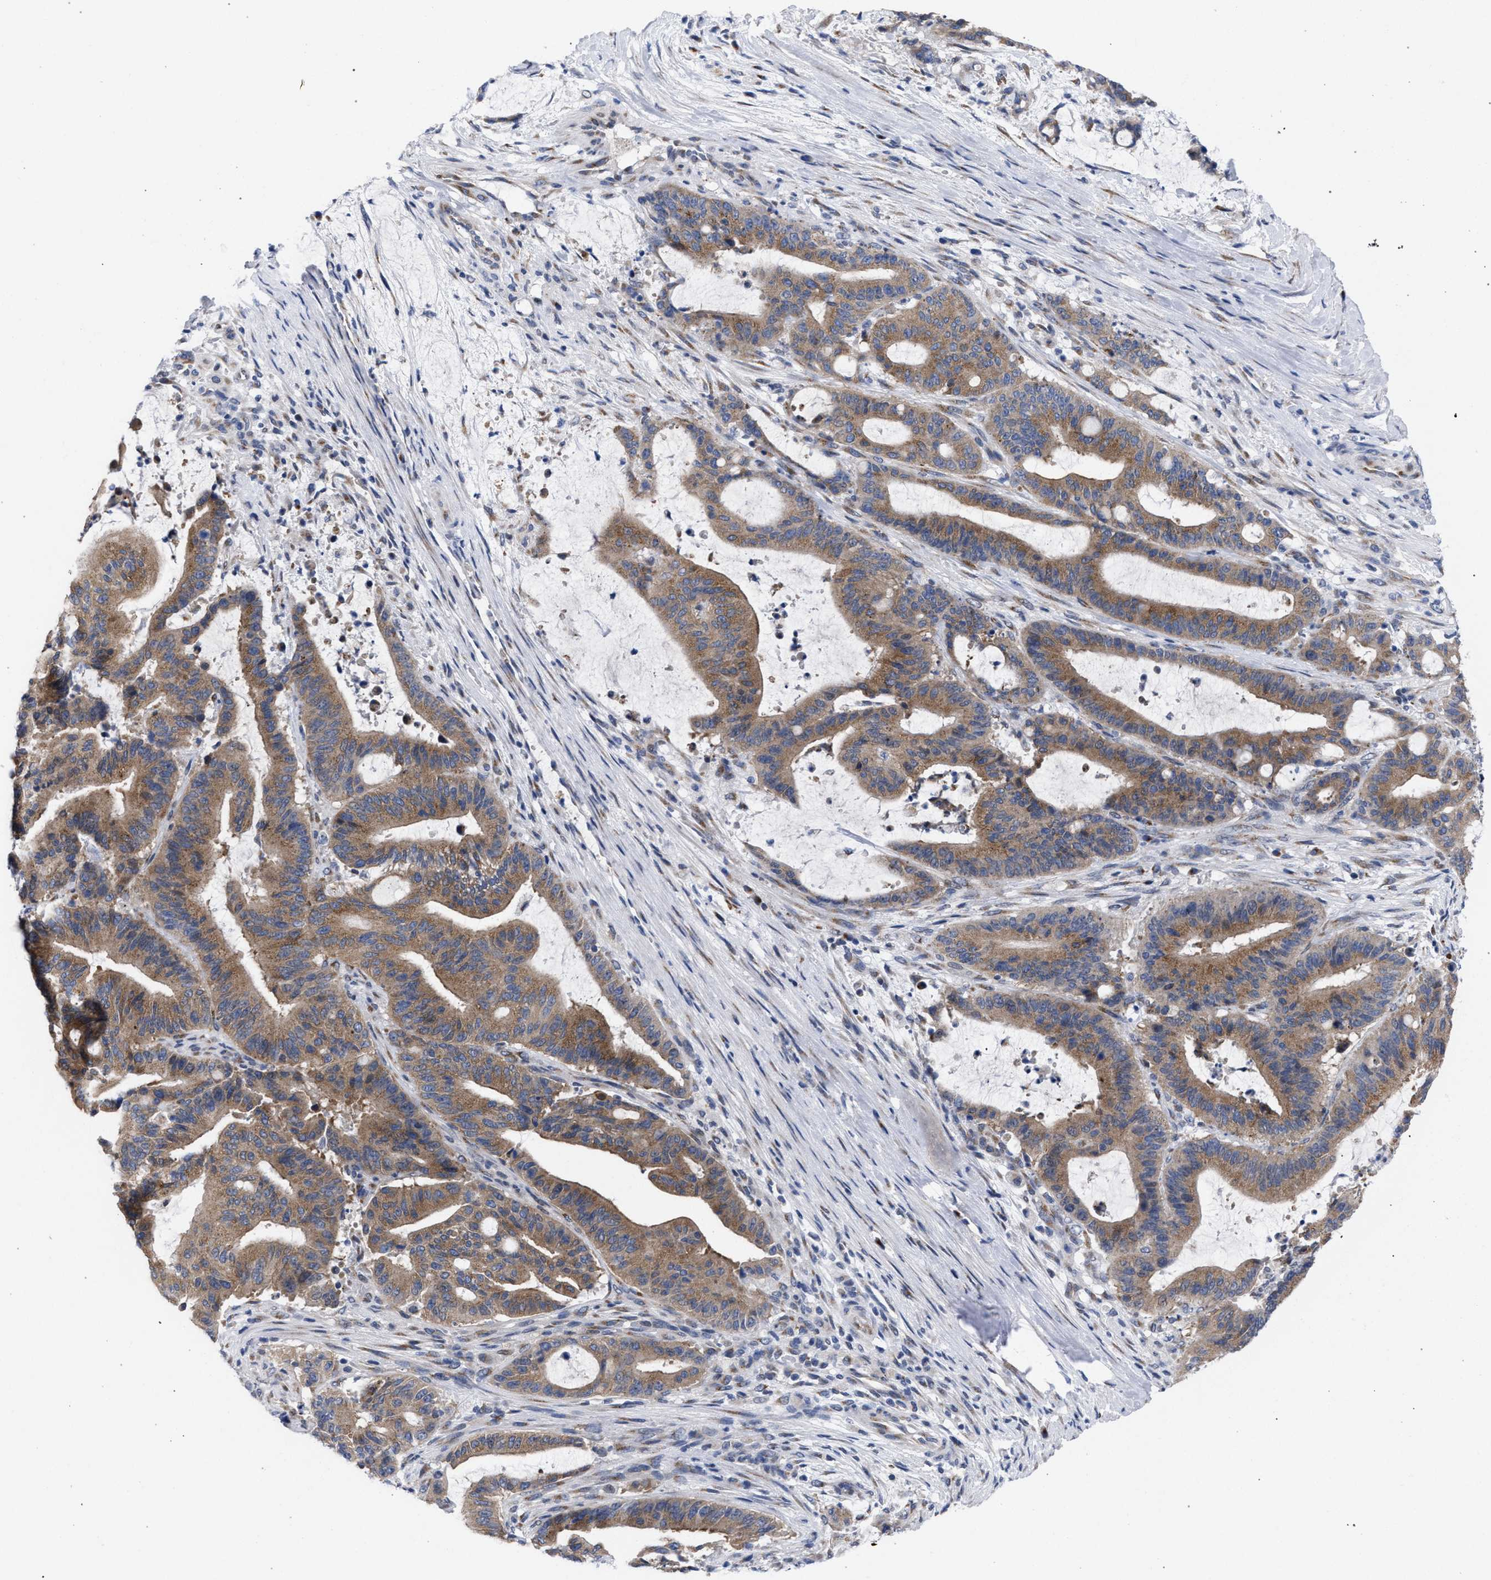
{"staining": {"intensity": "moderate", "quantity": ">75%", "location": "cytoplasmic/membranous"}, "tissue": "liver cancer", "cell_type": "Tumor cells", "image_type": "cancer", "snomed": [{"axis": "morphology", "description": "Normal tissue, NOS"}, {"axis": "morphology", "description": "Cholangiocarcinoma"}, {"axis": "topography", "description": "Liver"}, {"axis": "topography", "description": "Peripheral nerve tissue"}], "caption": "About >75% of tumor cells in human liver cancer show moderate cytoplasmic/membranous protein positivity as visualized by brown immunohistochemical staining.", "gene": "GOLGA2", "patient": {"sex": "female", "age": 73}}